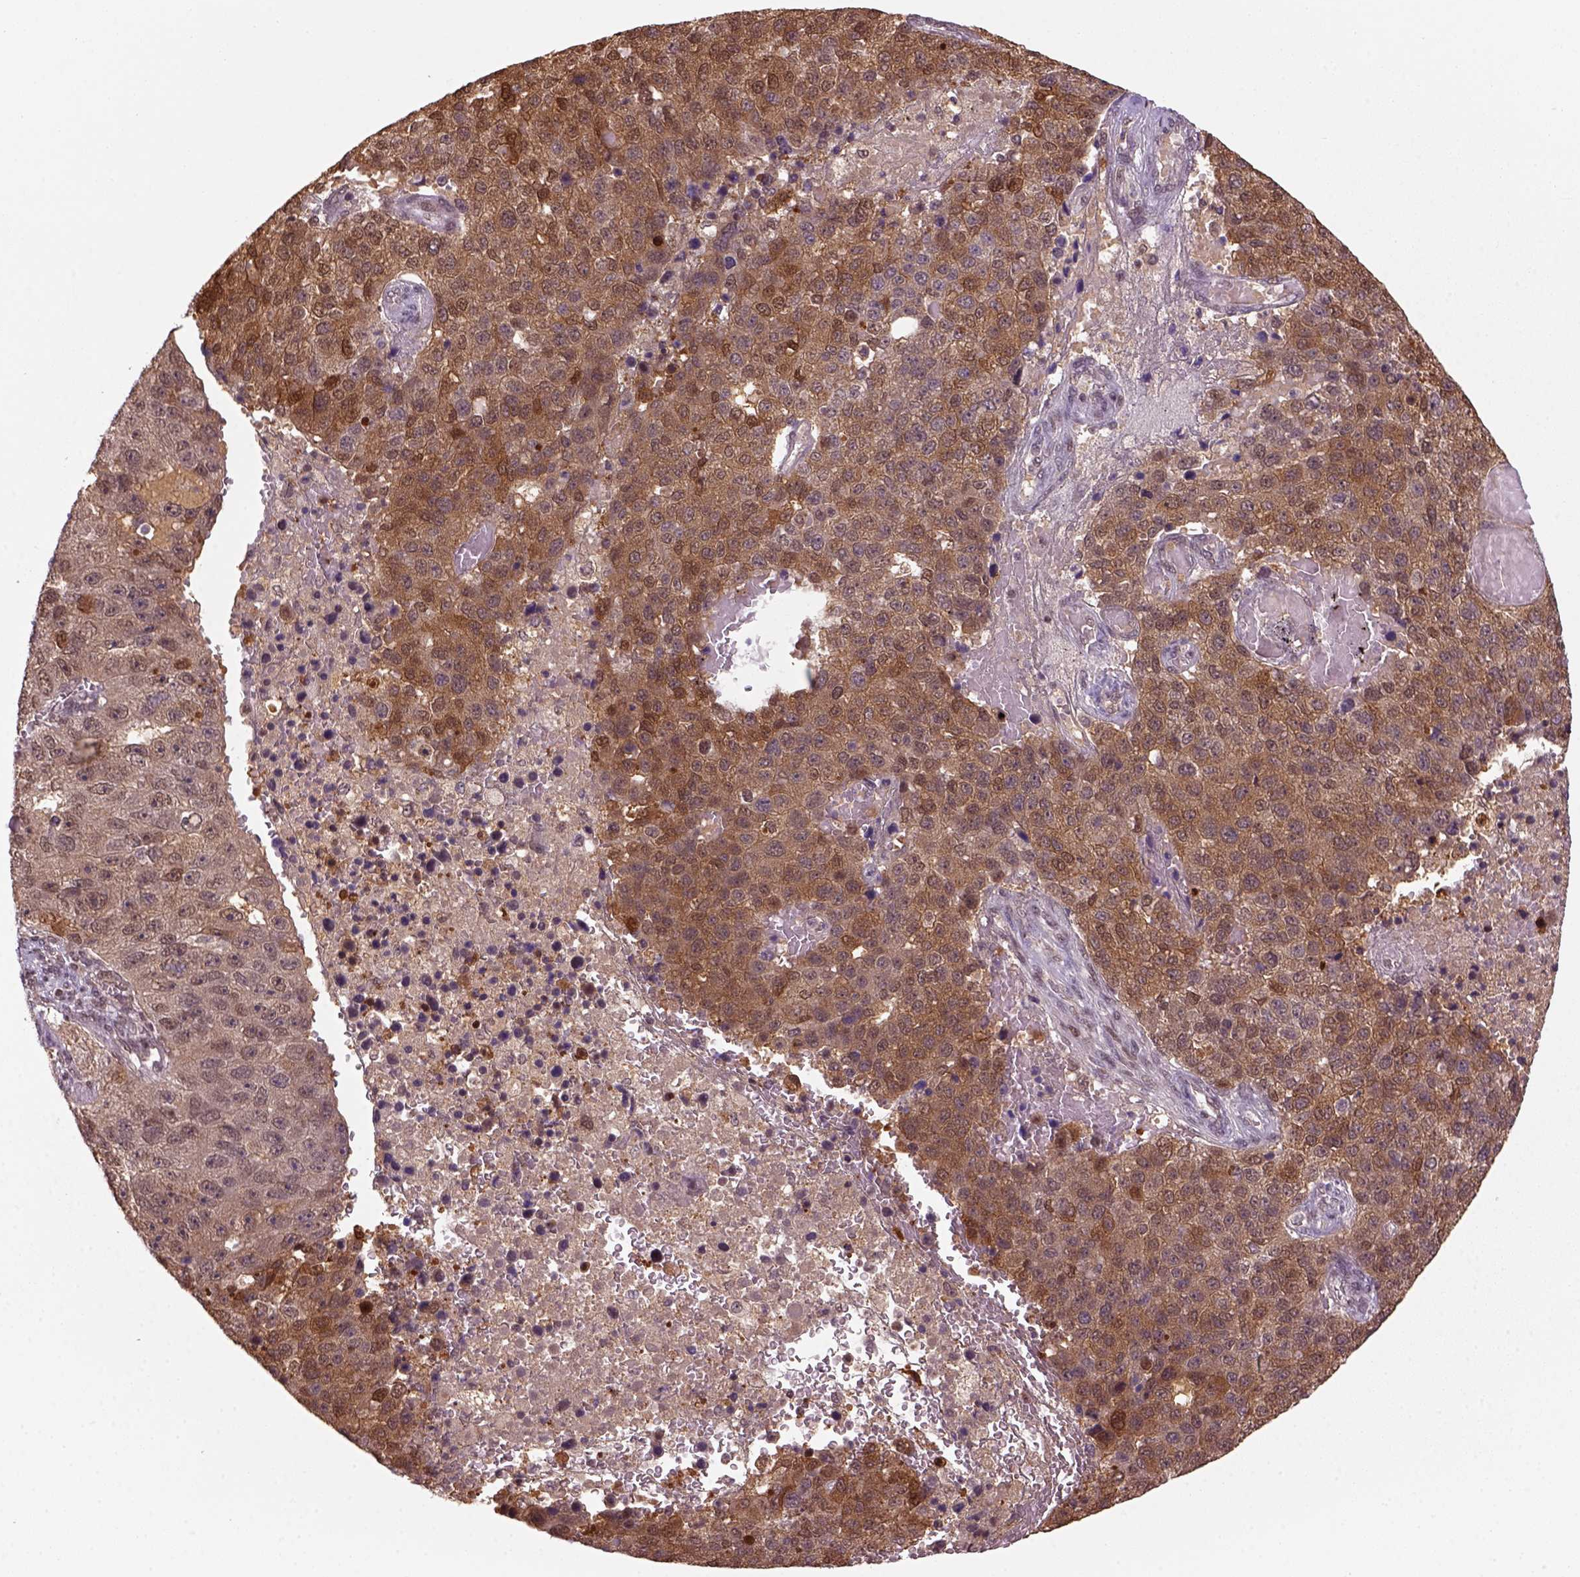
{"staining": {"intensity": "moderate", "quantity": ">75%", "location": "cytoplasmic/membranous,nuclear"}, "tissue": "pancreatic cancer", "cell_type": "Tumor cells", "image_type": "cancer", "snomed": [{"axis": "morphology", "description": "Adenocarcinoma, NOS"}, {"axis": "topography", "description": "Pancreas"}], "caption": "Adenocarcinoma (pancreatic) stained for a protein exhibits moderate cytoplasmic/membranous and nuclear positivity in tumor cells.", "gene": "GOT1", "patient": {"sex": "female", "age": 61}}